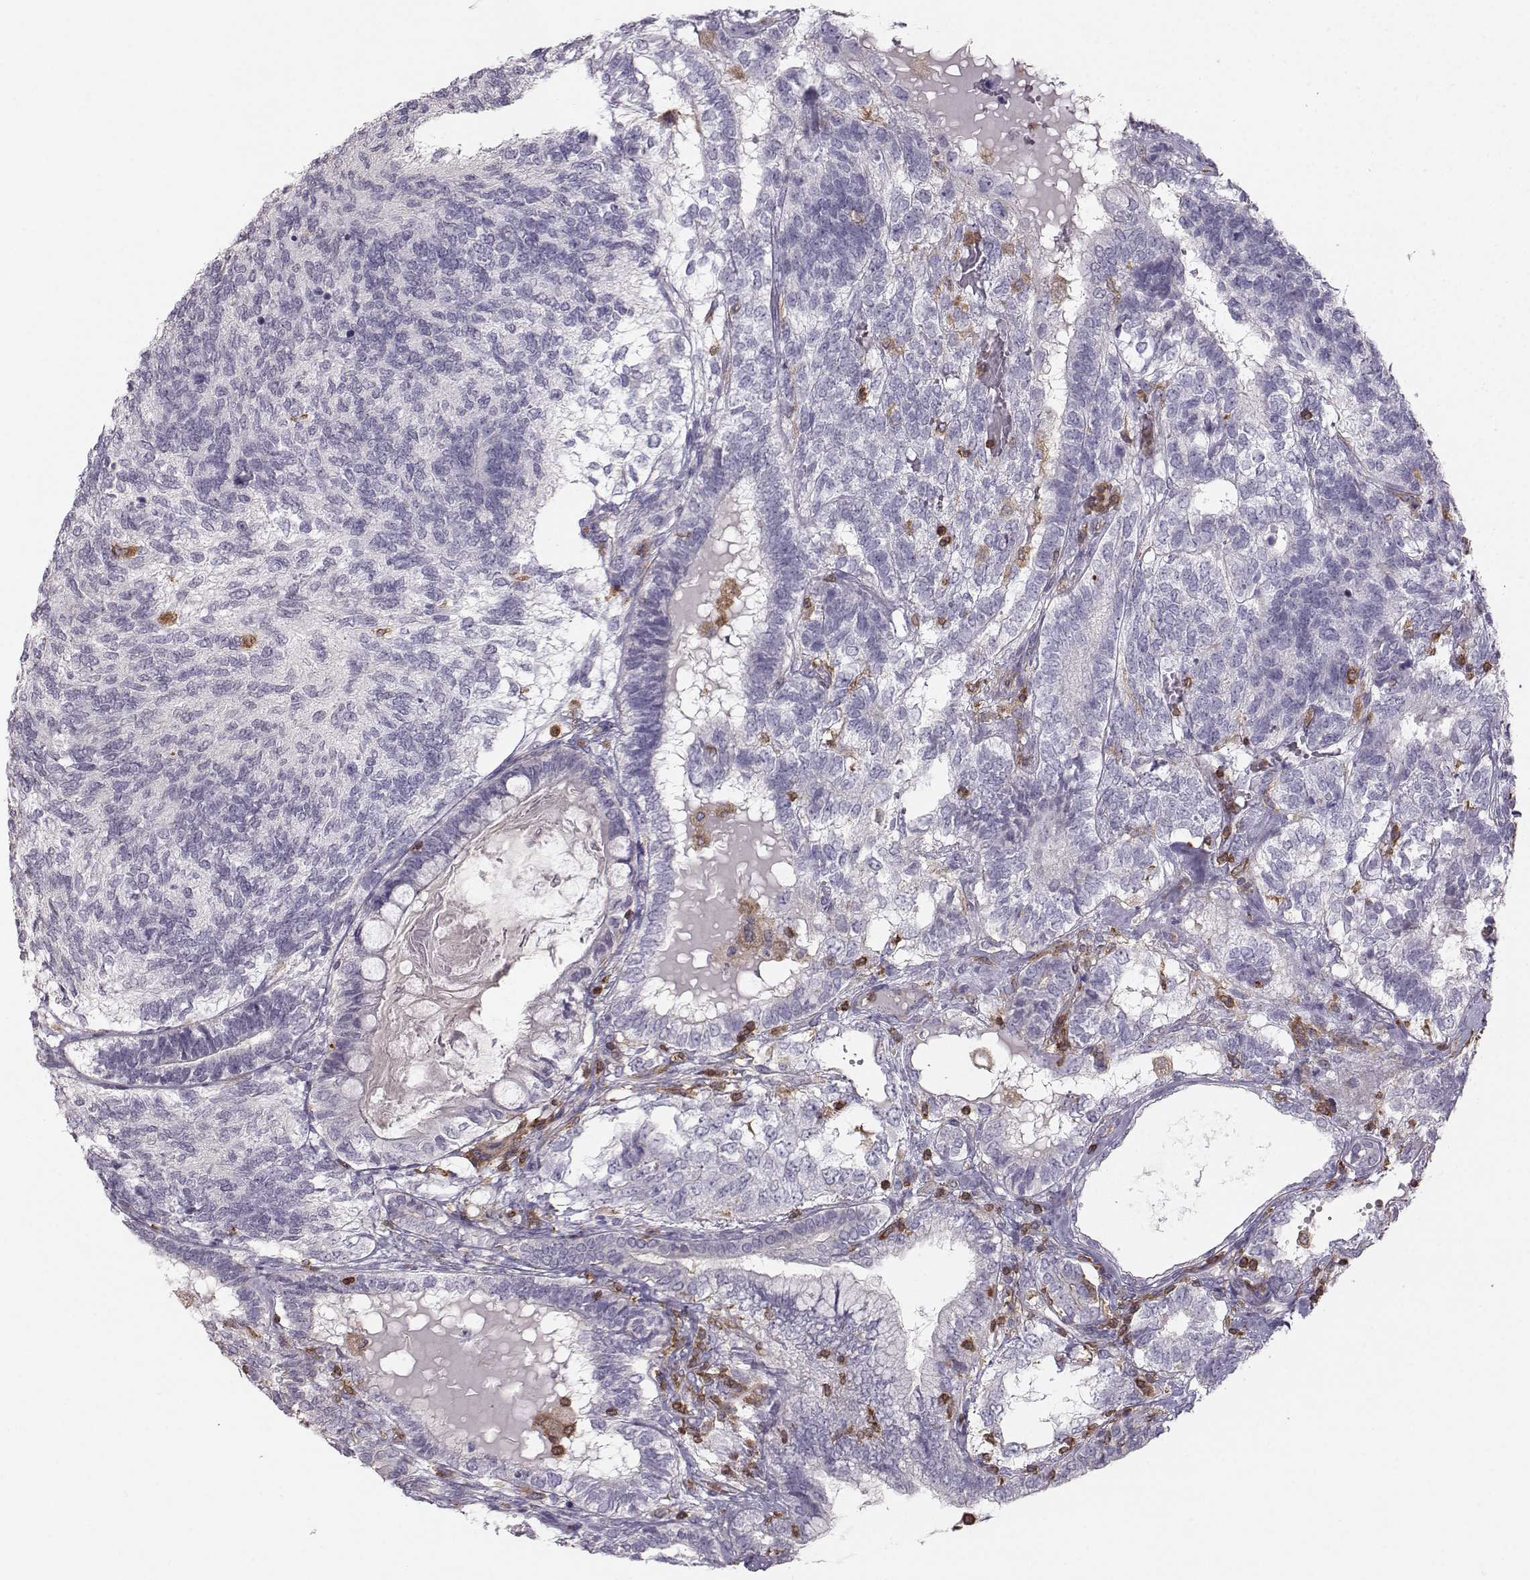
{"staining": {"intensity": "negative", "quantity": "none", "location": "none"}, "tissue": "testis cancer", "cell_type": "Tumor cells", "image_type": "cancer", "snomed": [{"axis": "morphology", "description": "Seminoma, NOS"}, {"axis": "morphology", "description": "Carcinoma, Embryonal, NOS"}, {"axis": "topography", "description": "Testis"}], "caption": "An image of human embryonal carcinoma (testis) is negative for staining in tumor cells.", "gene": "ZBTB32", "patient": {"sex": "male", "age": 41}}